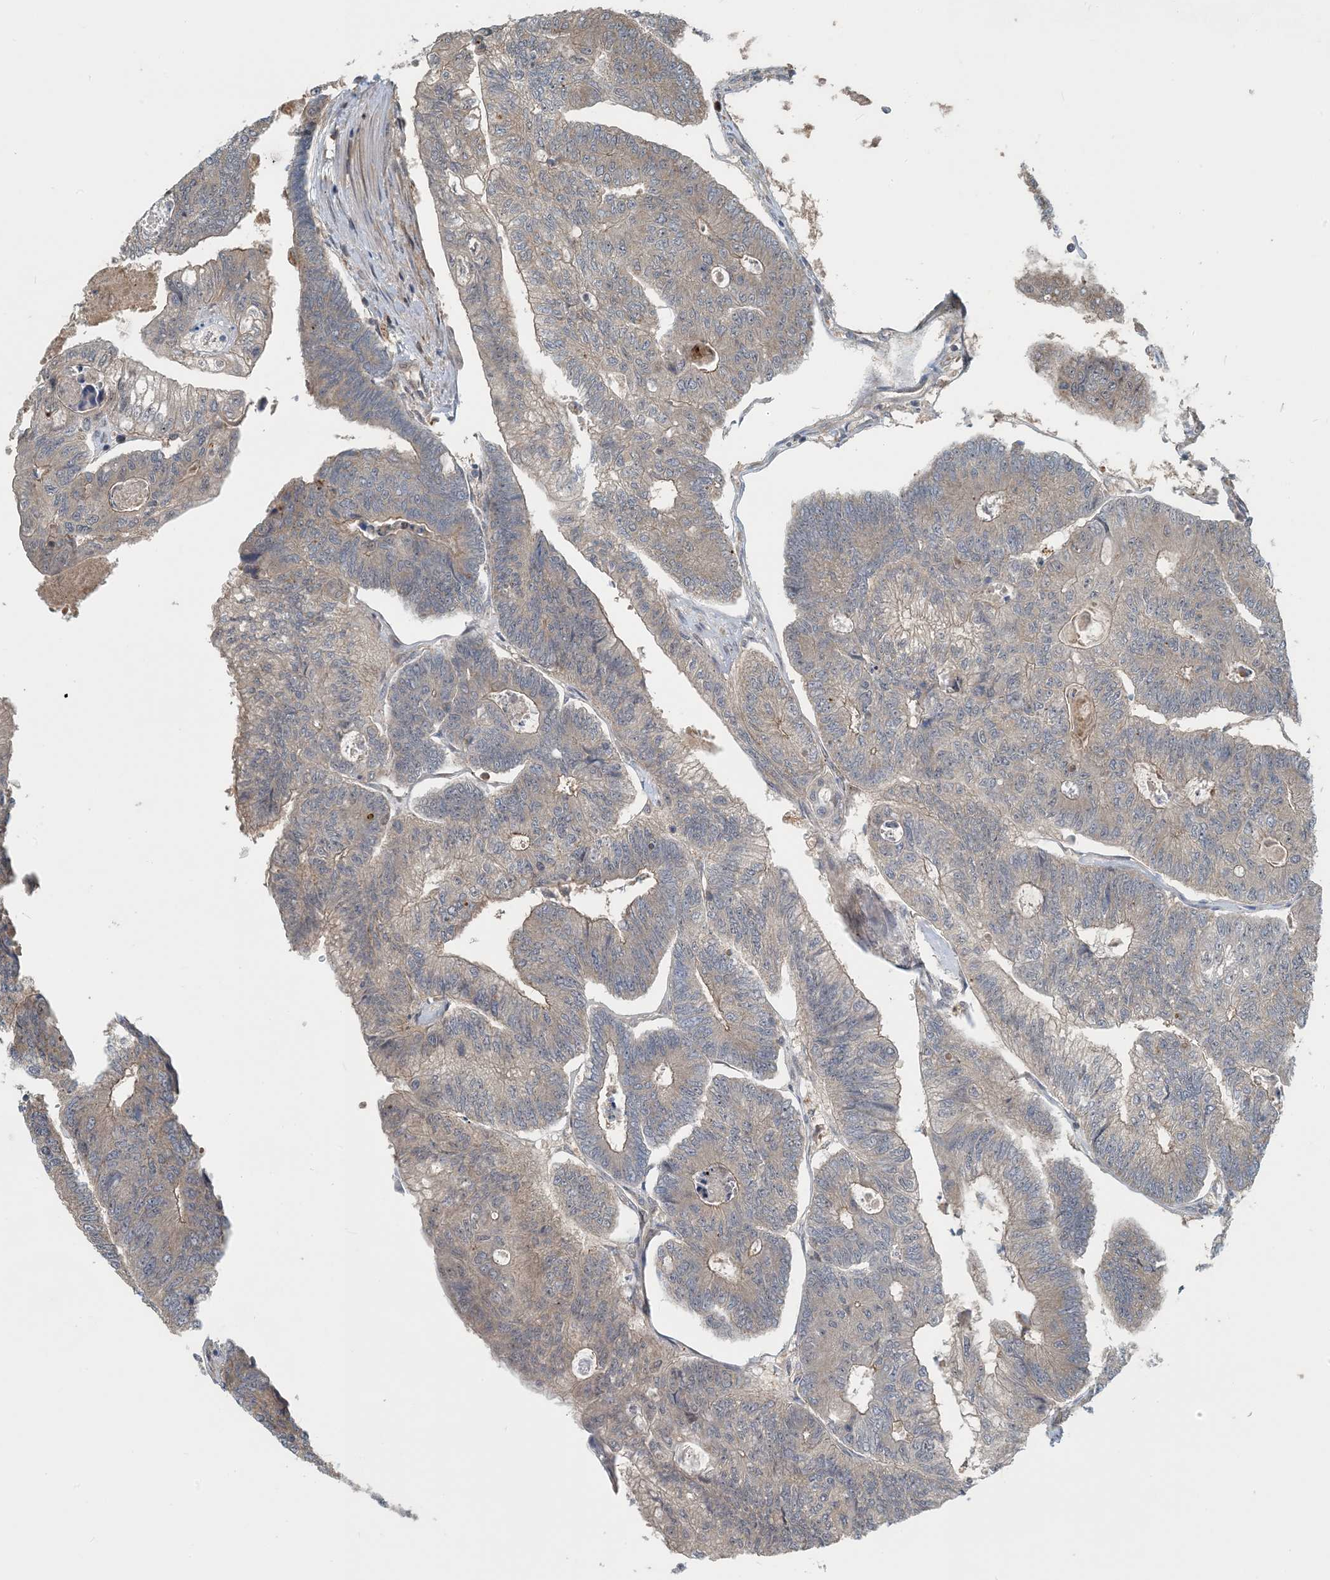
{"staining": {"intensity": "moderate", "quantity": "<25%", "location": "cytoplasmic/membranous"}, "tissue": "colorectal cancer", "cell_type": "Tumor cells", "image_type": "cancer", "snomed": [{"axis": "morphology", "description": "Adenocarcinoma, NOS"}, {"axis": "topography", "description": "Colon"}], "caption": "Immunohistochemistry (DAB (3,3'-diaminobenzidine)) staining of human colorectal adenocarcinoma displays moderate cytoplasmic/membranous protein positivity in about <25% of tumor cells.", "gene": "ZBTB3", "patient": {"sex": "female", "age": 67}}